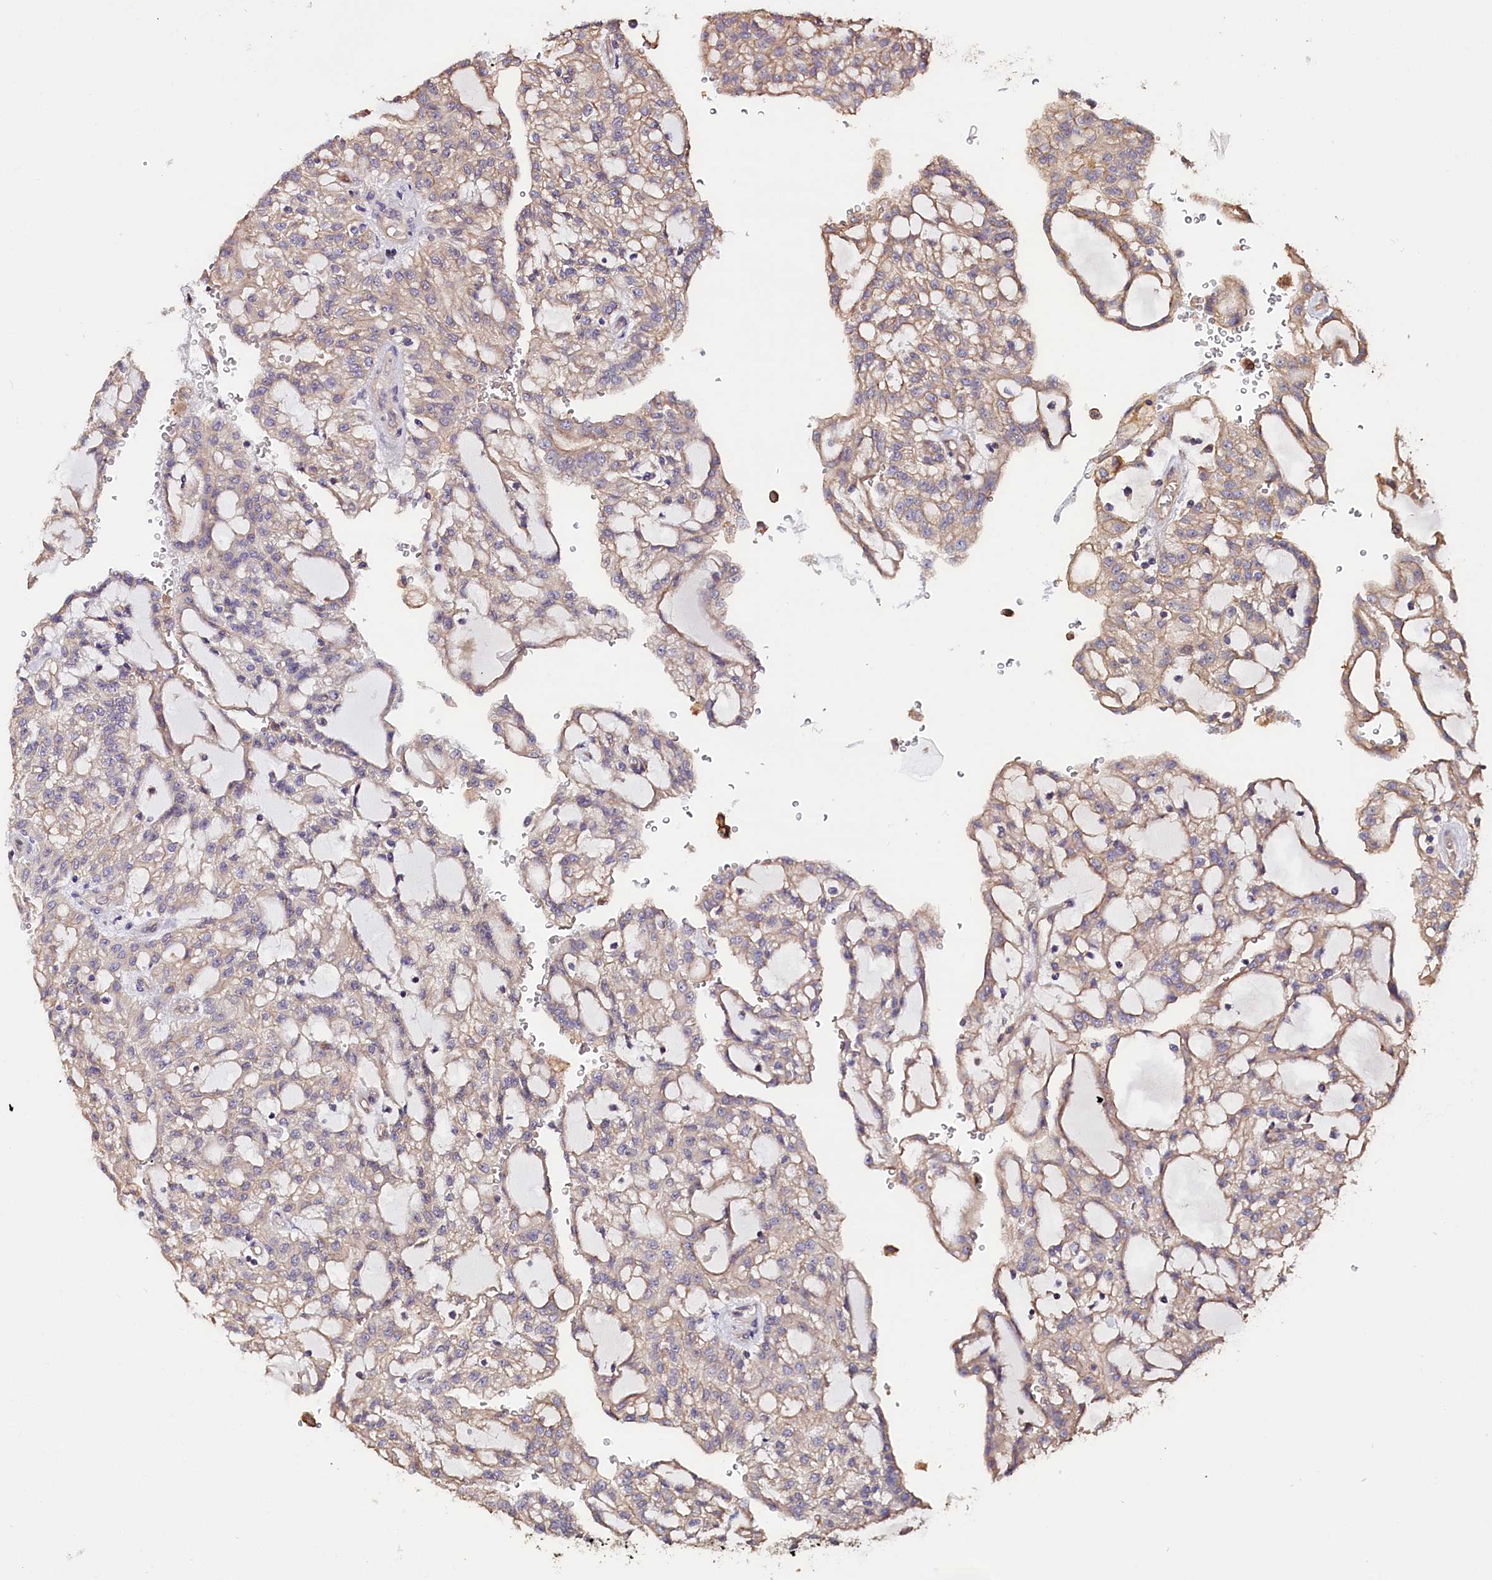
{"staining": {"intensity": "weak", "quantity": "25%-75%", "location": "cytoplasmic/membranous"}, "tissue": "renal cancer", "cell_type": "Tumor cells", "image_type": "cancer", "snomed": [{"axis": "morphology", "description": "Adenocarcinoma, NOS"}, {"axis": "topography", "description": "Kidney"}], "caption": "A brown stain shows weak cytoplasmic/membranous expression of a protein in human renal cancer tumor cells. The protein of interest is stained brown, and the nuclei are stained in blue (DAB IHC with brightfield microscopy, high magnification).", "gene": "KATNB1", "patient": {"sex": "male", "age": 63}}